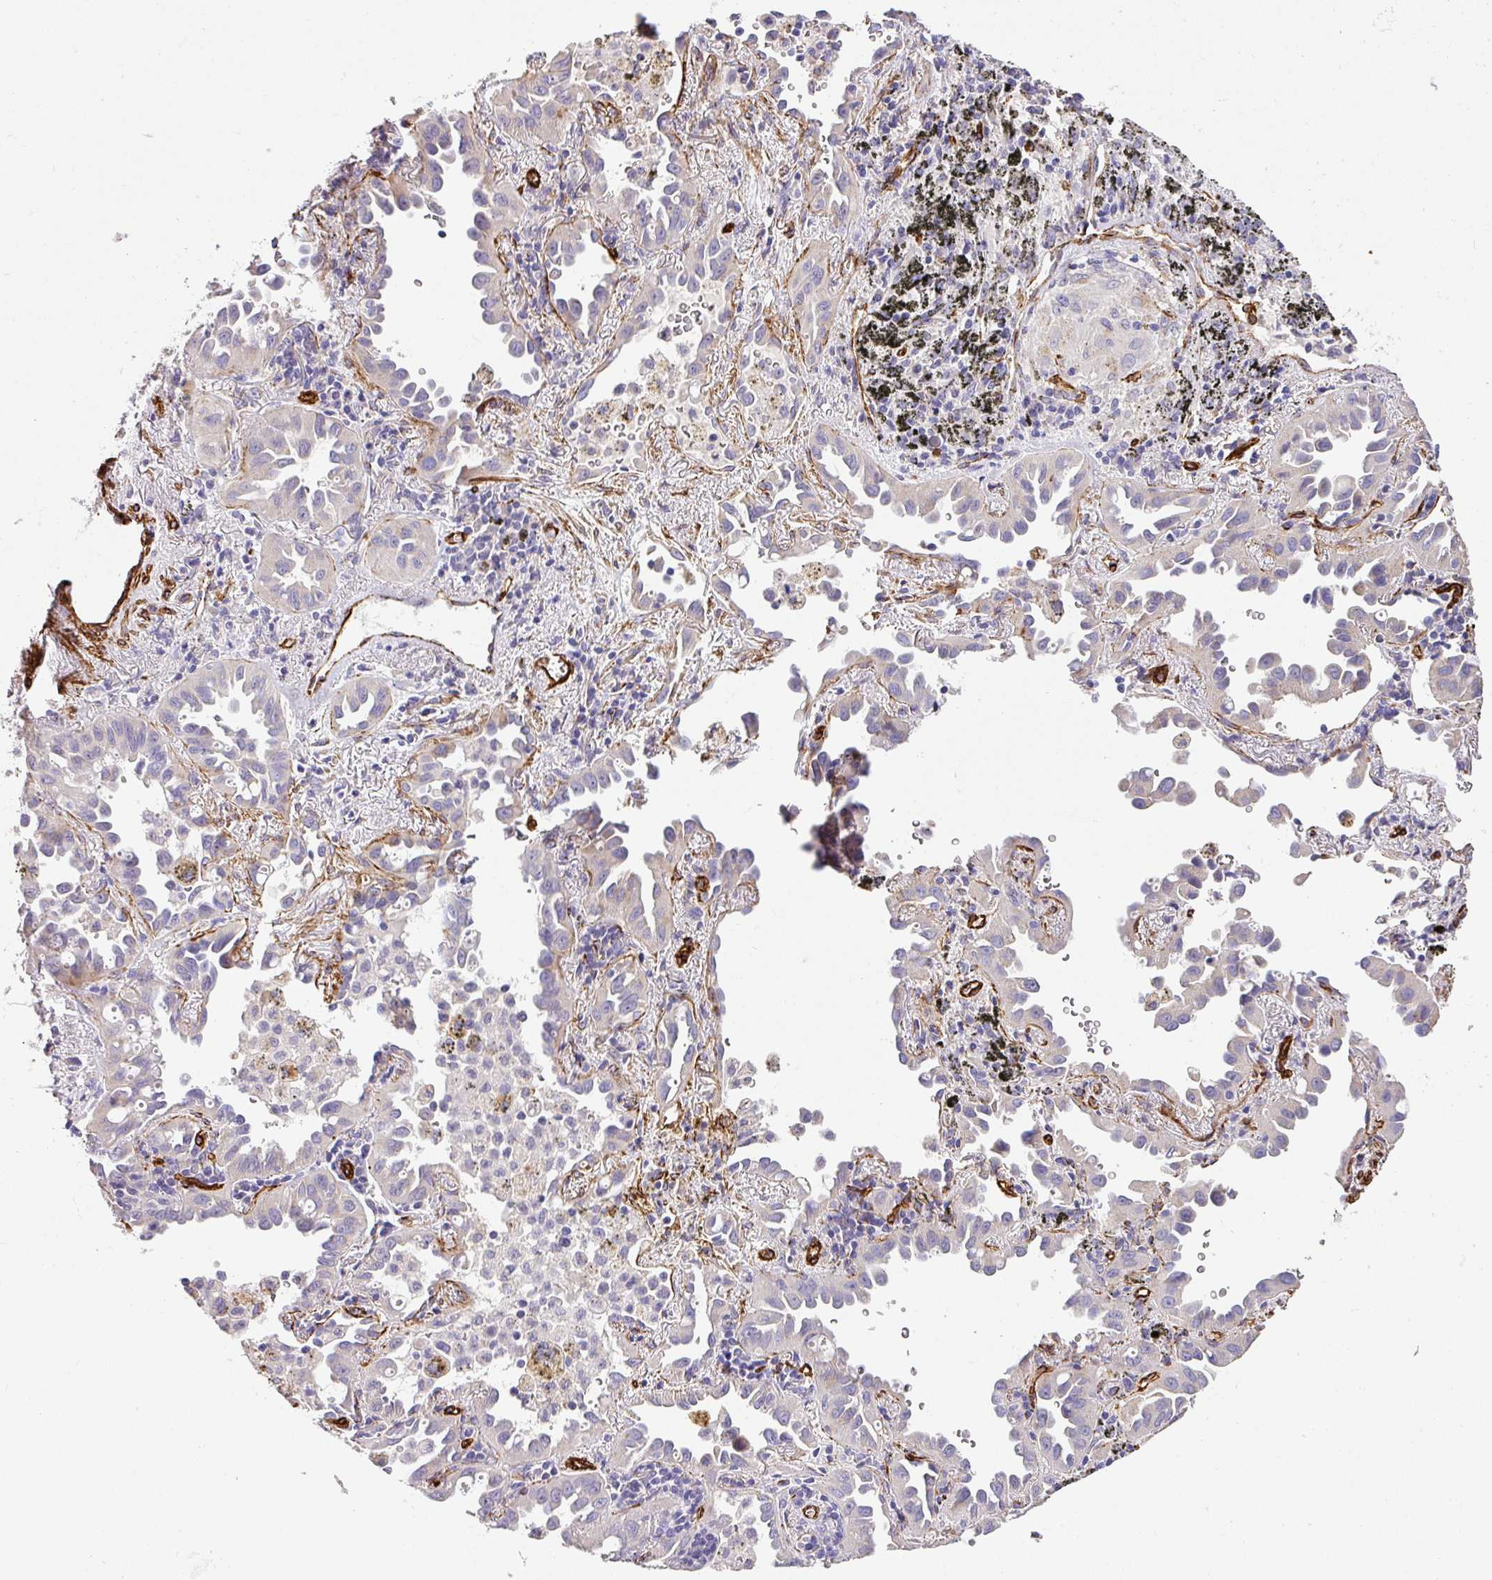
{"staining": {"intensity": "negative", "quantity": "none", "location": "none"}, "tissue": "lung cancer", "cell_type": "Tumor cells", "image_type": "cancer", "snomed": [{"axis": "morphology", "description": "Adenocarcinoma, NOS"}, {"axis": "topography", "description": "Lung"}], "caption": "Immunohistochemistry (IHC) of human lung cancer displays no staining in tumor cells.", "gene": "SLC25A17", "patient": {"sex": "male", "age": 68}}